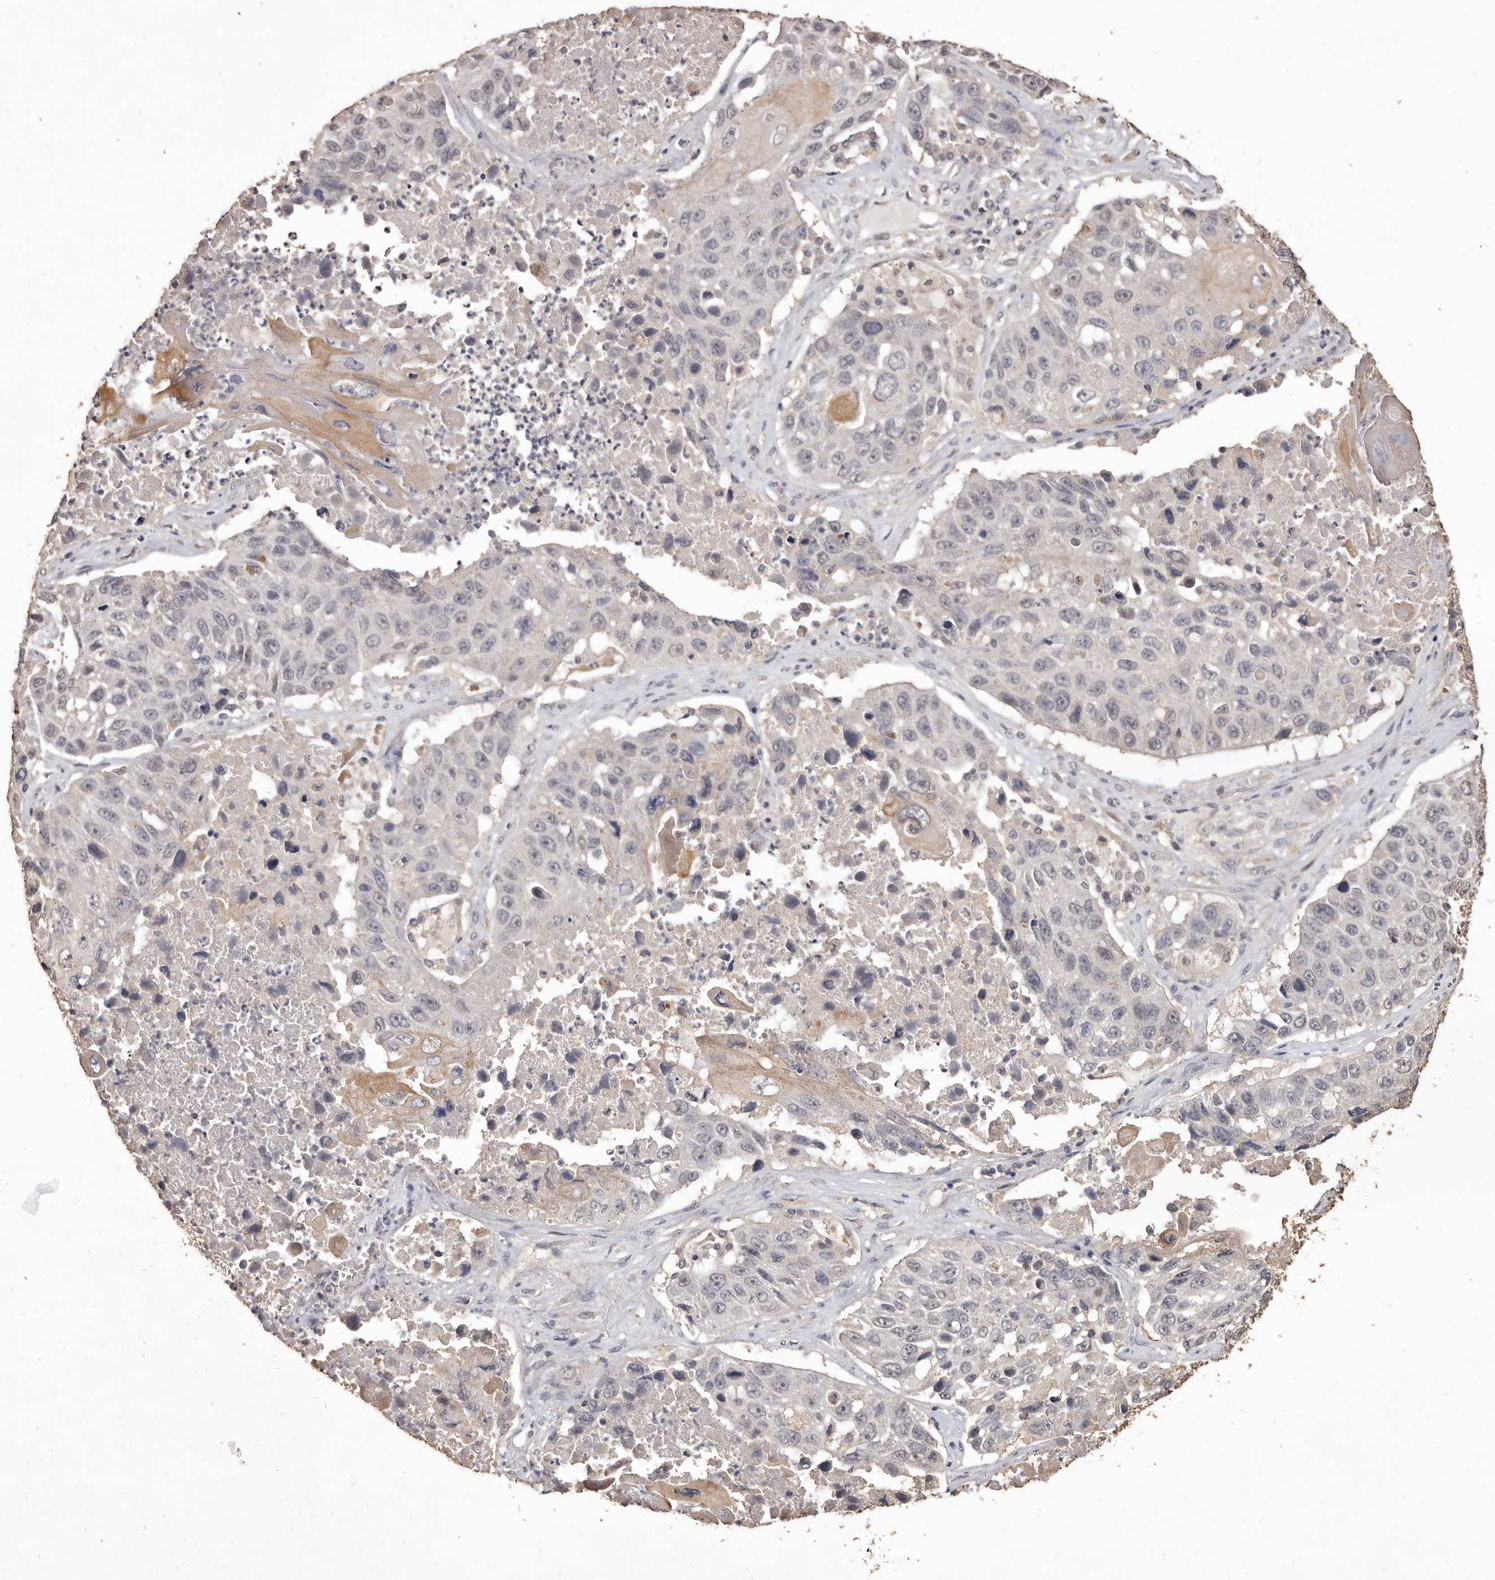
{"staining": {"intensity": "negative", "quantity": "none", "location": "none"}, "tissue": "lung cancer", "cell_type": "Tumor cells", "image_type": "cancer", "snomed": [{"axis": "morphology", "description": "Squamous cell carcinoma, NOS"}, {"axis": "topography", "description": "Lung"}], "caption": "Immunohistochemical staining of lung squamous cell carcinoma reveals no significant staining in tumor cells.", "gene": "INAVA", "patient": {"sex": "male", "age": 61}}